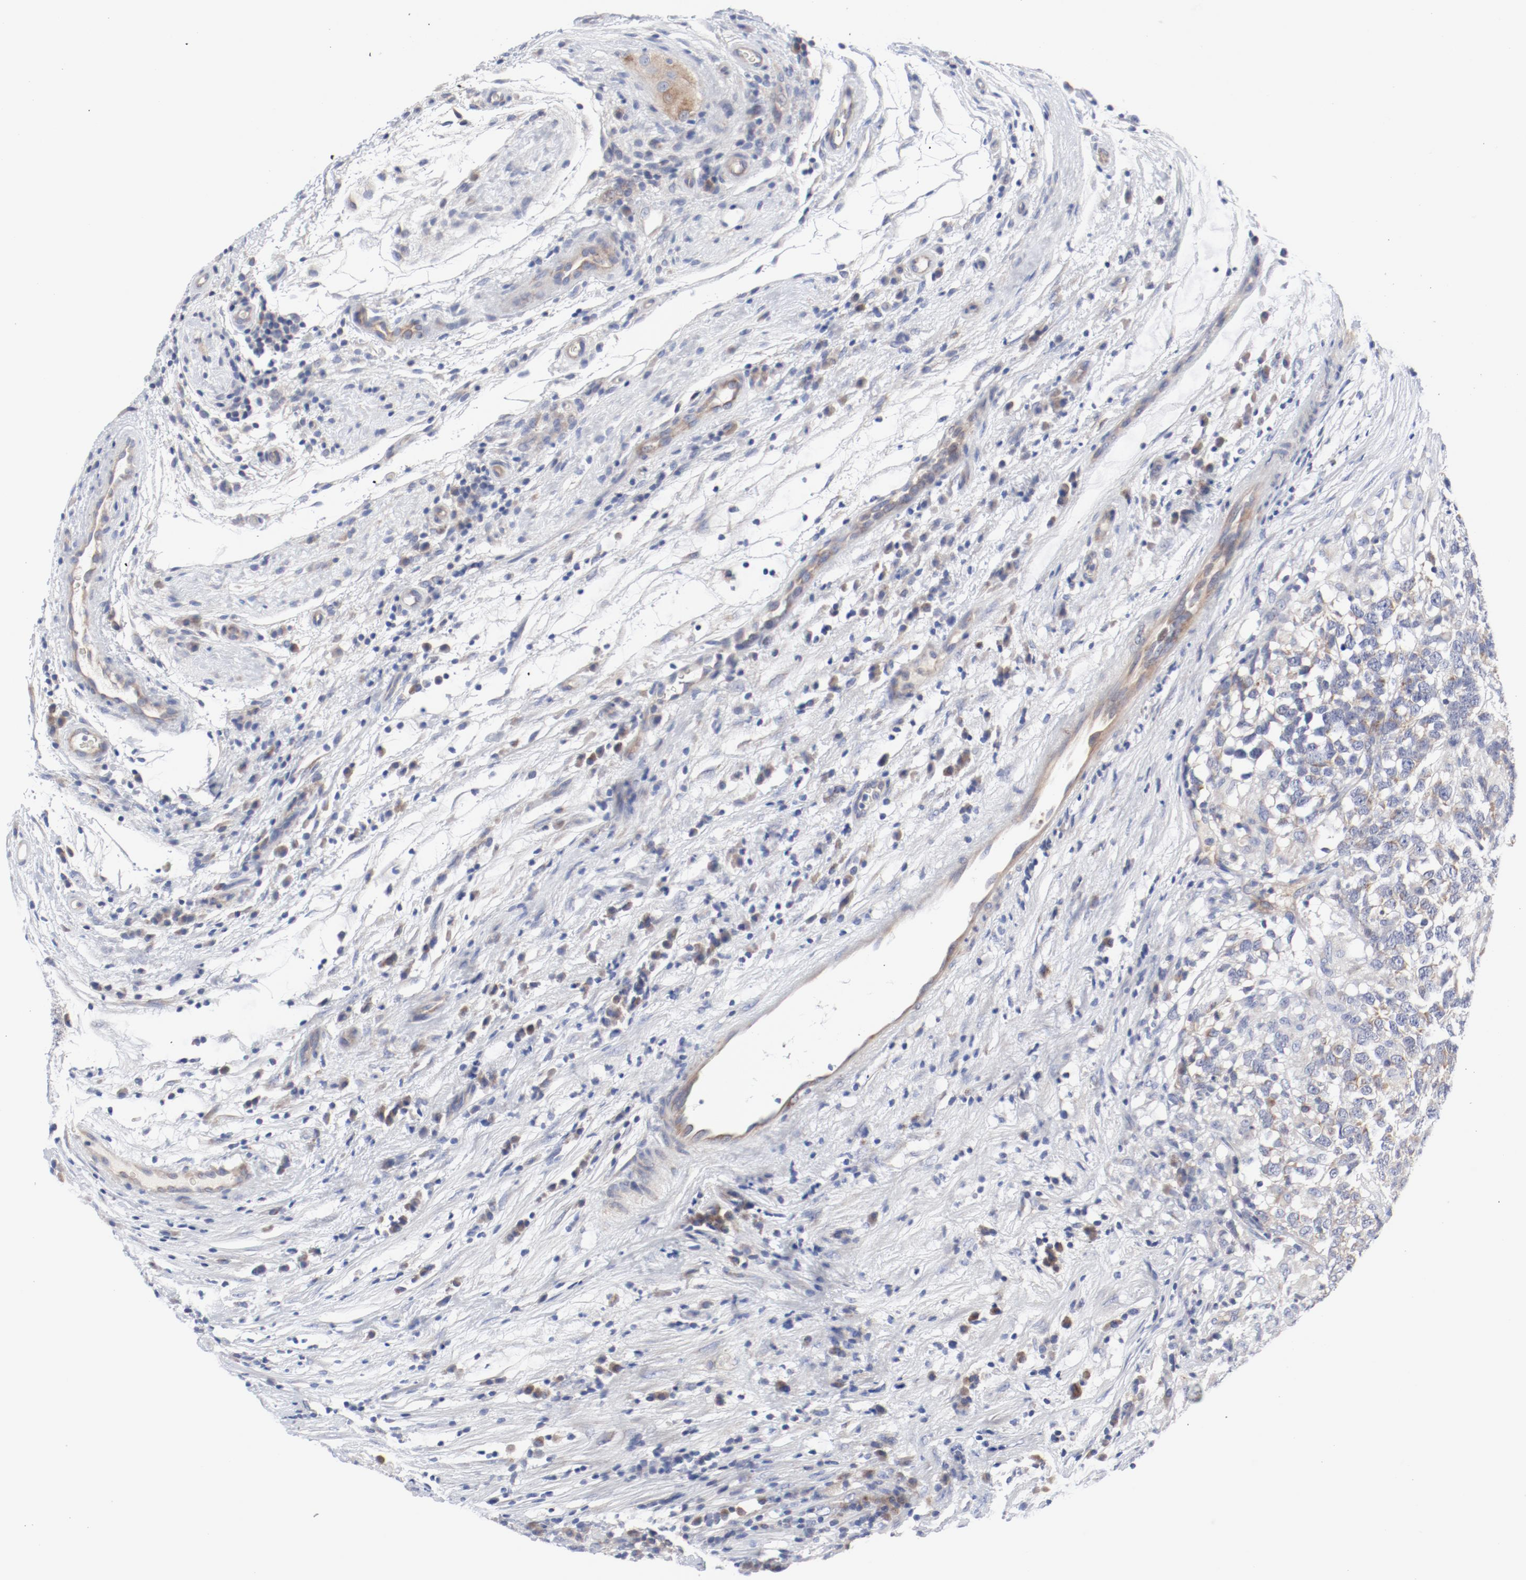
{"staining": {"intensity": "weak", "quantity": "25%-75%", "location": "cytoplasmic/membranous"}, "tissue": "testis cancer", "cell_type": "Tumor cells", "image_type": "cancer", "snomed": [{"axis": "morphology", "description": "Carcinoma, Embryonal, NOS"}, {"axis": "topography", "description": "Testis"}], "caption": "Weak cytoplasmic/membranous protein positivity is identified in approximately 25%-75% of tumor cells in embryonal carcinoma (testis). (DAB (3,3'-diaminobenzidine) IHC with brightfield microscopy, high magnification).", "gene": "BAD", "patient": {"sex": "male", "age": 26}}